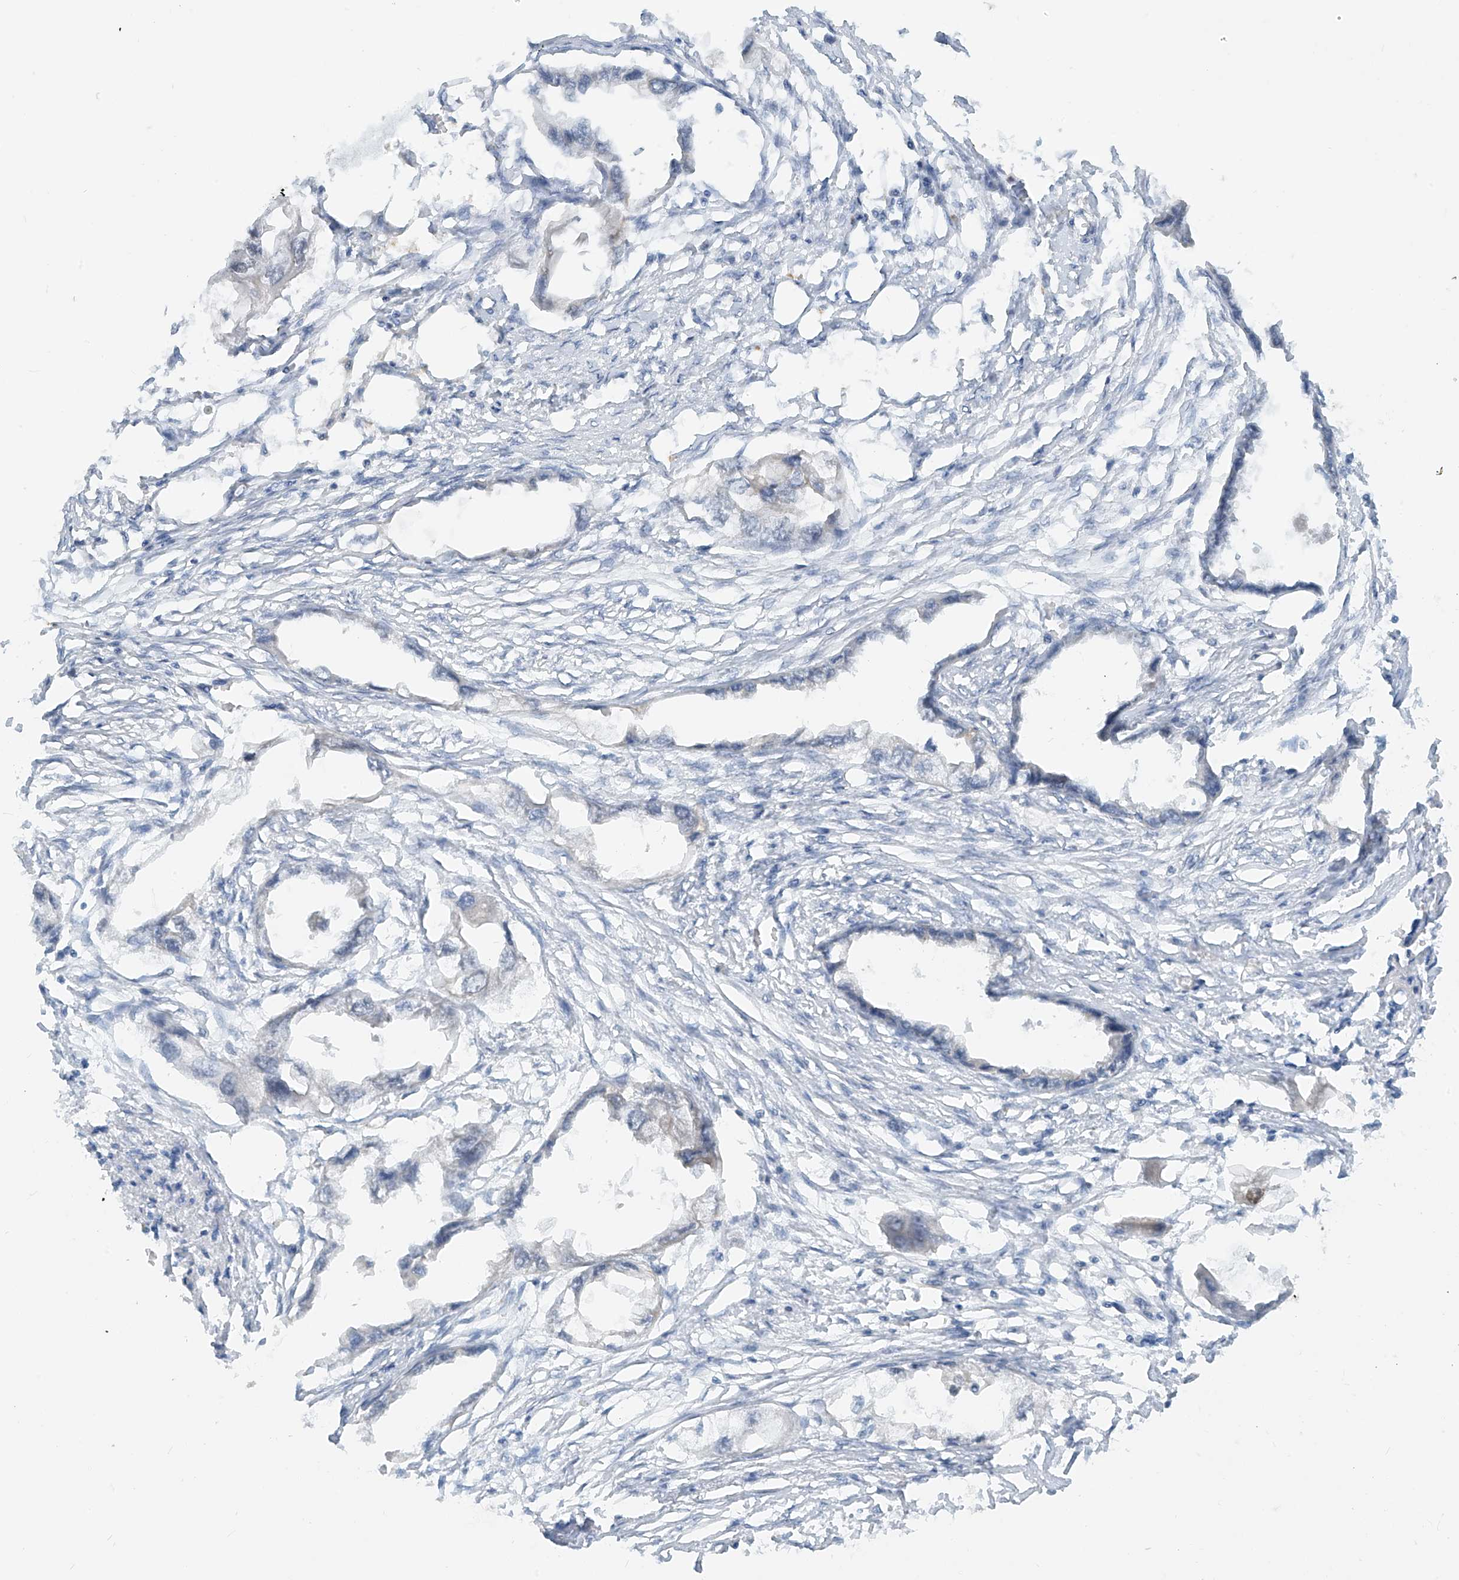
{"staining": {"intensity": "negative", "quantity": "none", "location": "none"}, "tissue": "endometrial cancer", "cell_type": "Tumor cells", "image_type": "cancer", "snomed": [{"axis": "morphology", "description": "Adenocarcinoma, NOS"}, {"axis": "morphology", "description": "Adenocarcinoma, metastatic, NOS"}, {"axis": "topography", "description": "Adipose tissue"}, {"axis": "topography", "description": "Endometrium"}], "caption": "Tumor cells are negative for brown protein staining in endometrial cancer (adenocarcinoma).", "gene": "METAP1D", "patient": {"sex": "female", "age": 67}}